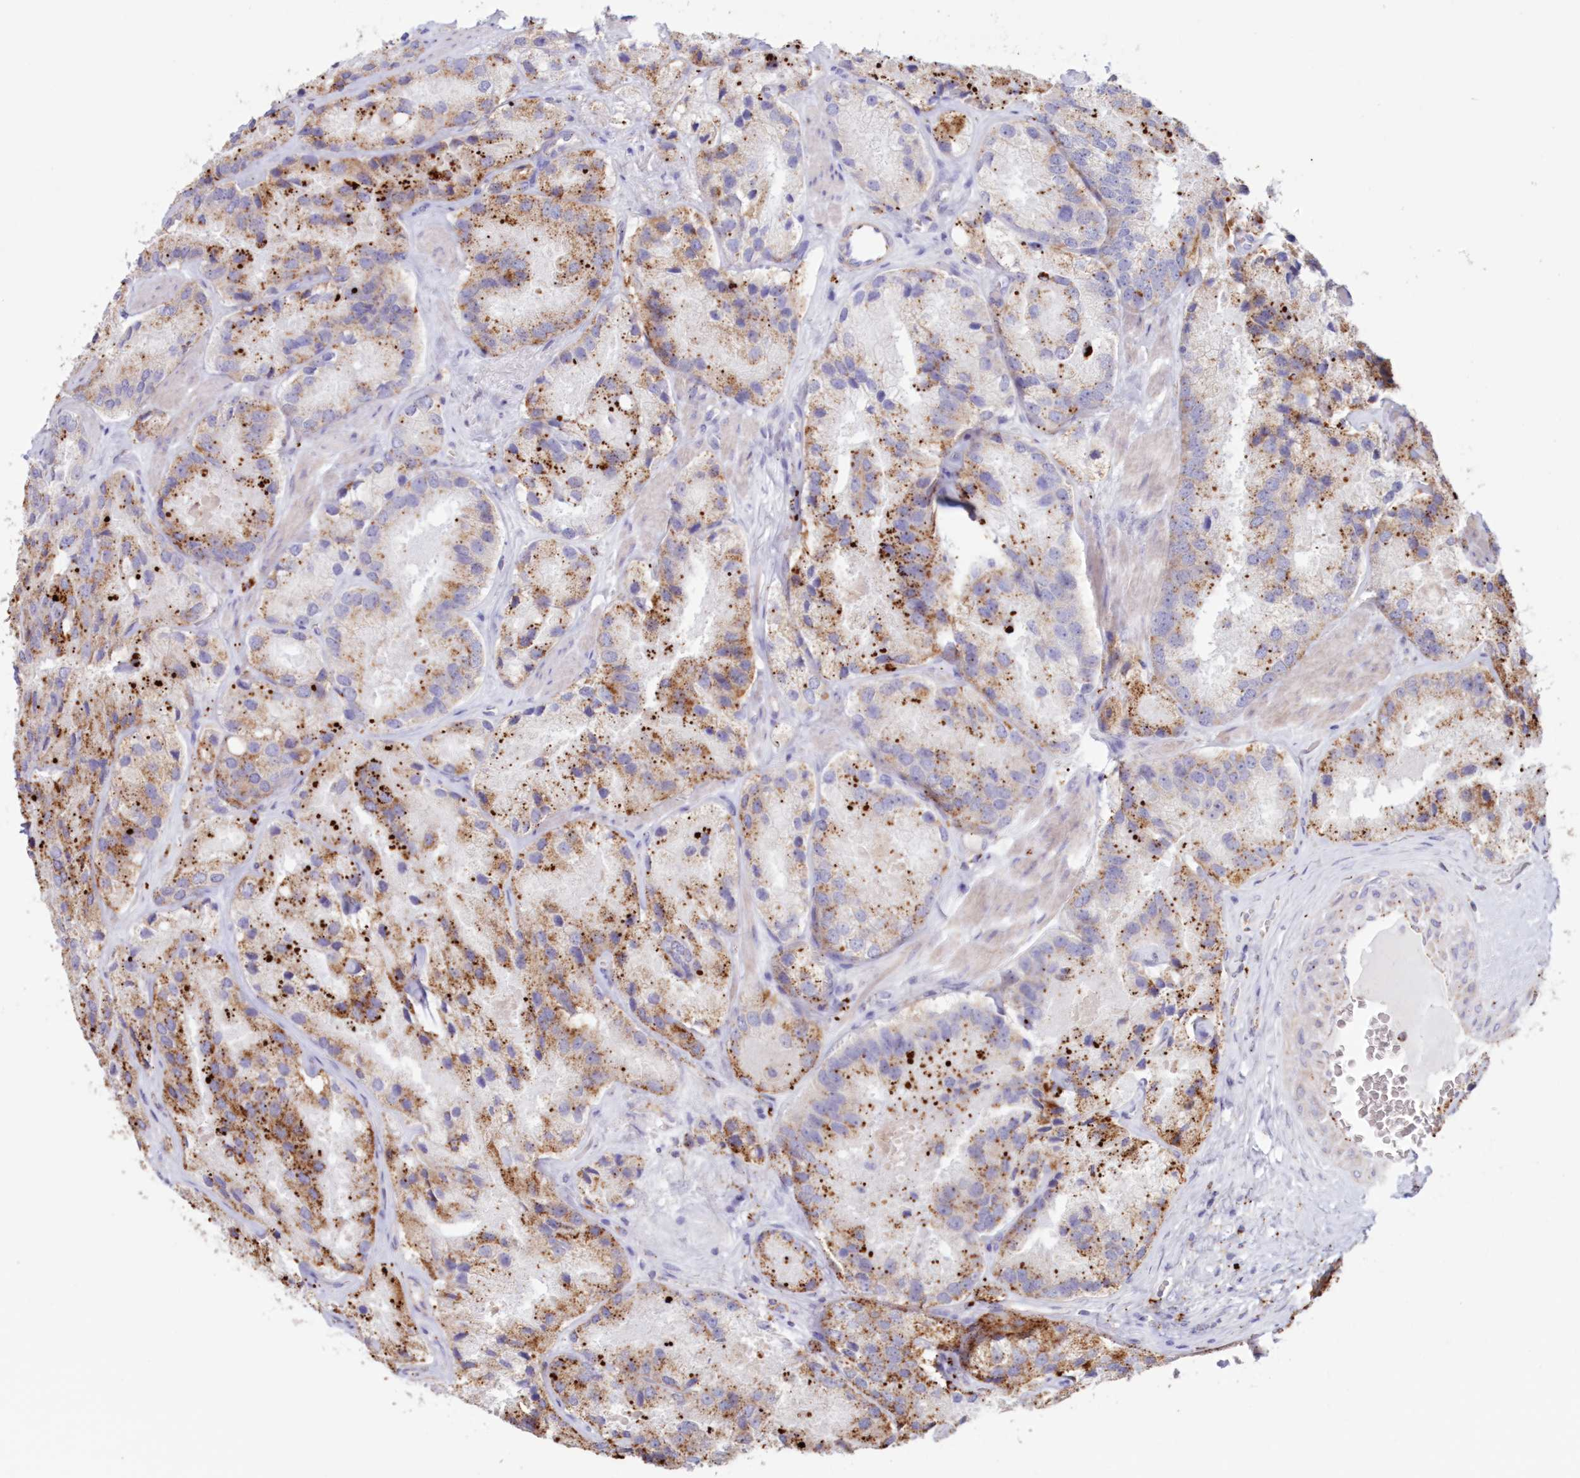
{"staining": {"intensity": "moderate", "quantity": ">75%", "location": "cytoplasmic/membranous"}, "tissue": "prostate cancer", "cell_type": "Tumor cells", "image_type": "cancer", "snomed": [{"axis": "morphology", "description": "Adenocarcinoma, High grade"}, {"axis": "topography", "description": "Prostate"}], "caption": "High-grade adenocarcinoma (prostate) stained with a protein marker exhibits moderate staining in tumor cells.", "gene": "TPP1", "patient": {"sex": "male", "age": 66}}